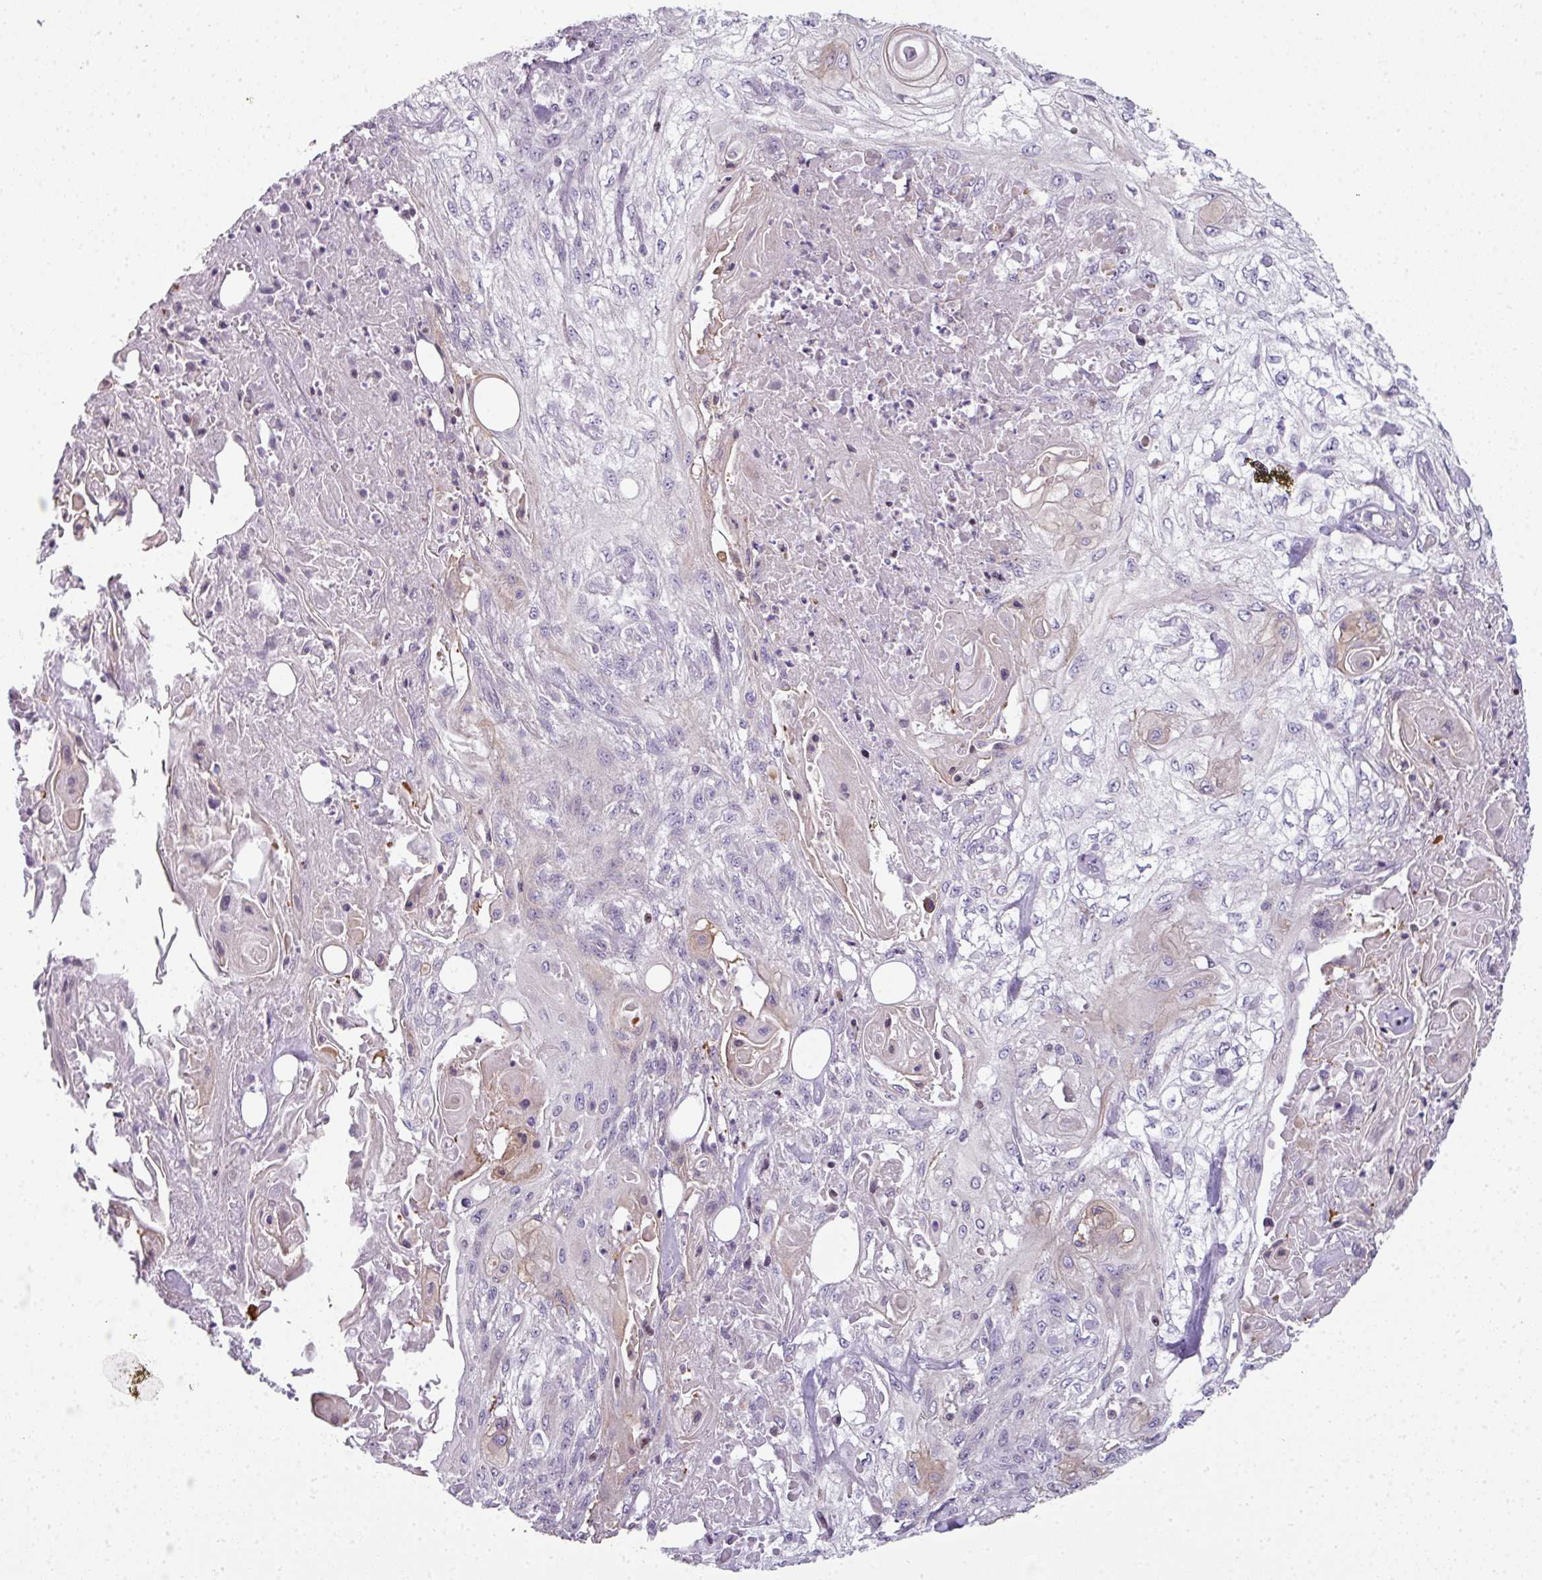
{"staining": {"intensity": "negative", "quantity": "none", "location": "none"}, "tissue": "skin cancer", "cell_type": "Tumor cells", "image_type": "cancer", "snomed": [{"axis": "morphology", "description": "Squamous cell carcinoma, NOS"}, {"axis": "morphology", "description": "Squamous cell carcinoma, metastatic, NOS"}, {"axis": "topography", "description": "Skin"}, {"axis": "topography", "description": "Lymph node"}], "caption": "Immunohistochemical staining of skin cancer shows no significant staining in tumor cells. Brightfield microscopy of immunohistochemistry stained with DAB (brown) and hematoxylin (blue), captured at high magnification.", "gene": "STAT5A", "patient": {"sex": "male", "age": 75}}